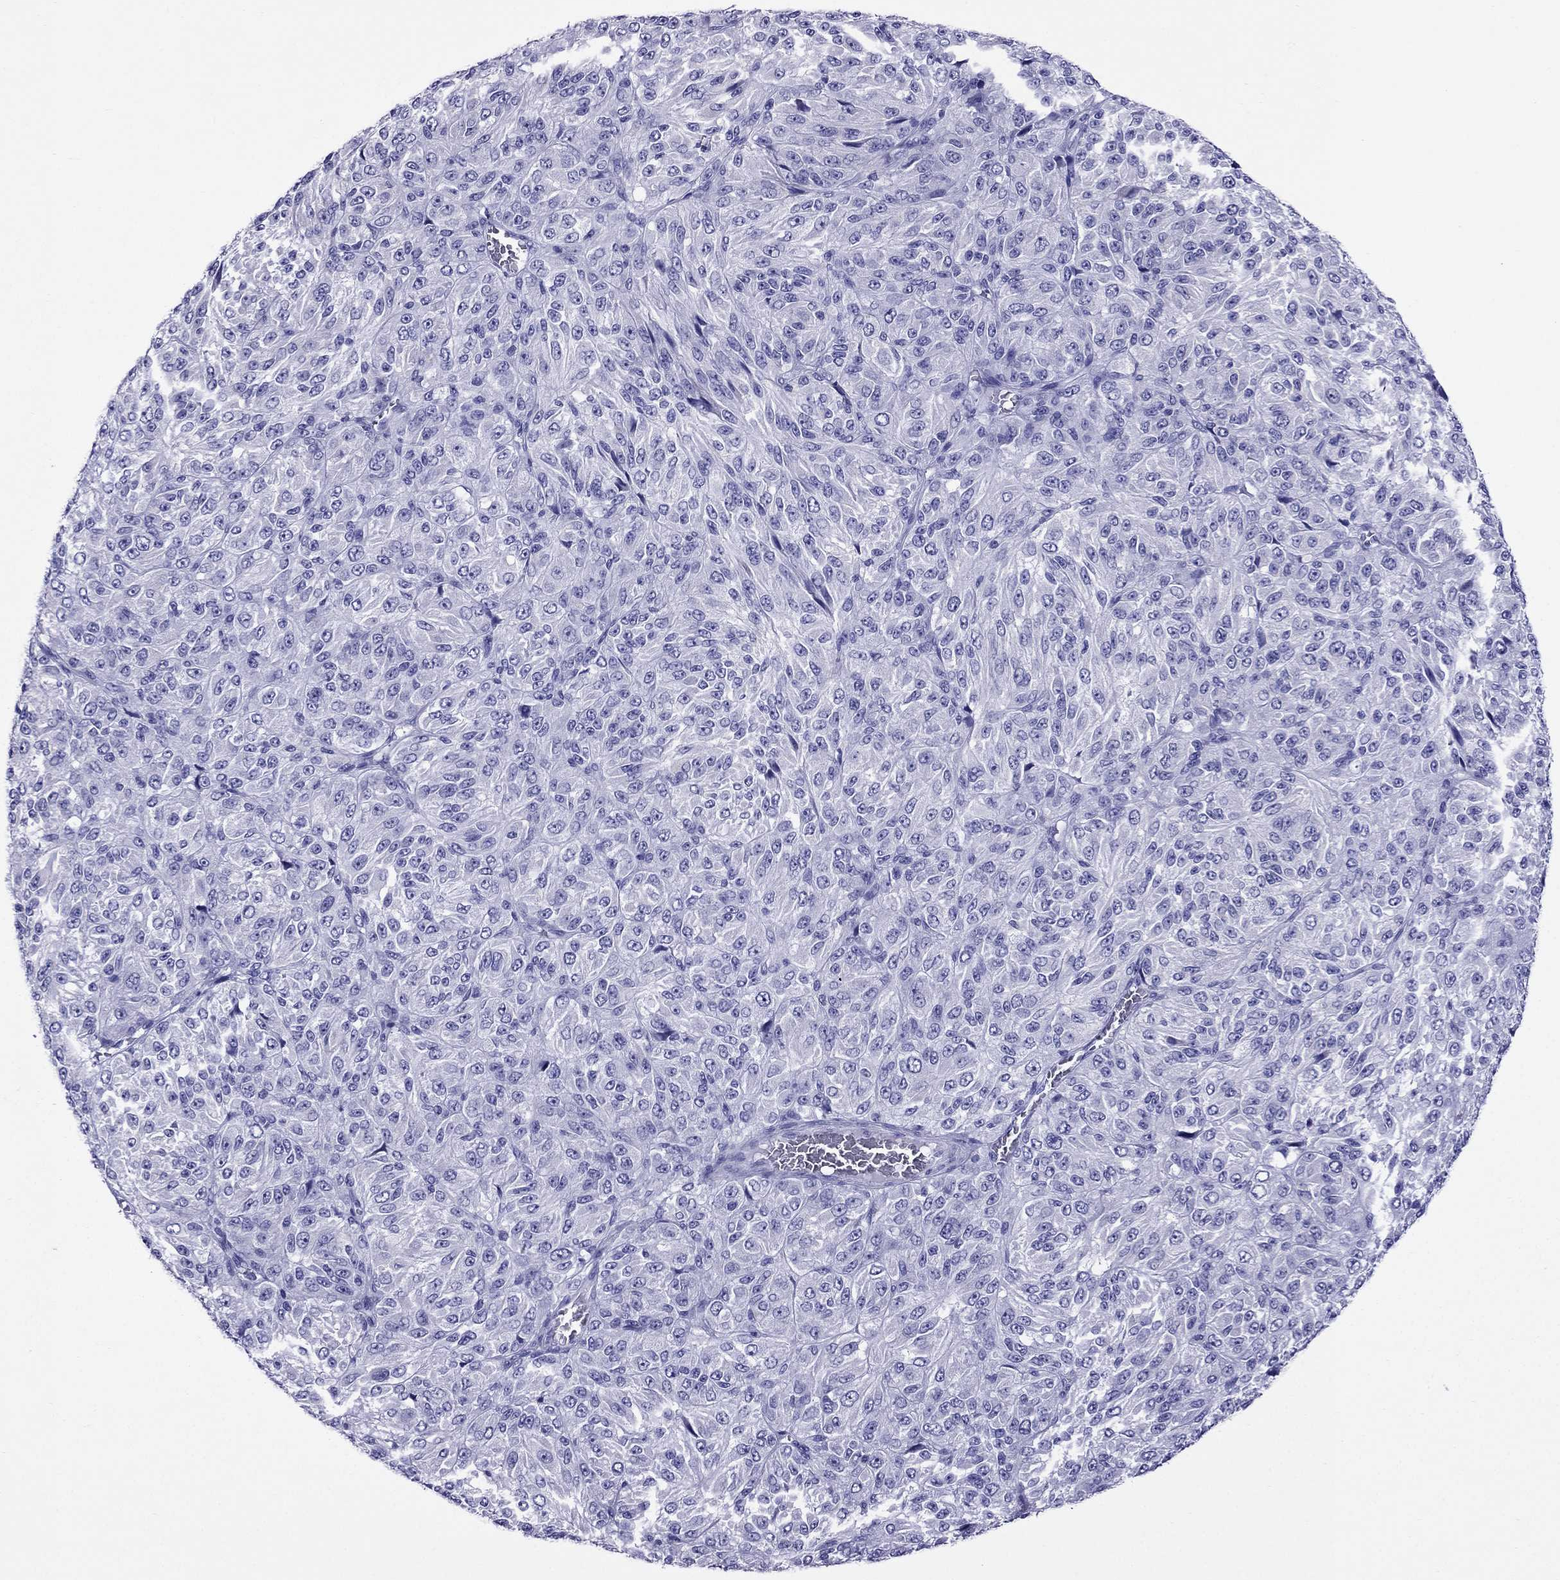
{"staining": {"intensity": "negative", "quantity": "none", "location": "none"}, "tissue": "melanoma", "cell_type": "Tumor cells", "image_type": "cancer", "snomed": [{"axis": "morphology", "description": "Malignant melanoma, Metastatic site"}, {"axis": "topography", "description": "Brain"}], "caption": "Immunohistochemistry photomicrograph of human malignant melanoma (metastatic site) stained for a protein (brown), which demonstrates no staining in tumor cells.", "gene": "CRYBA1", "patient": {"sex": "female", "age": 56}}